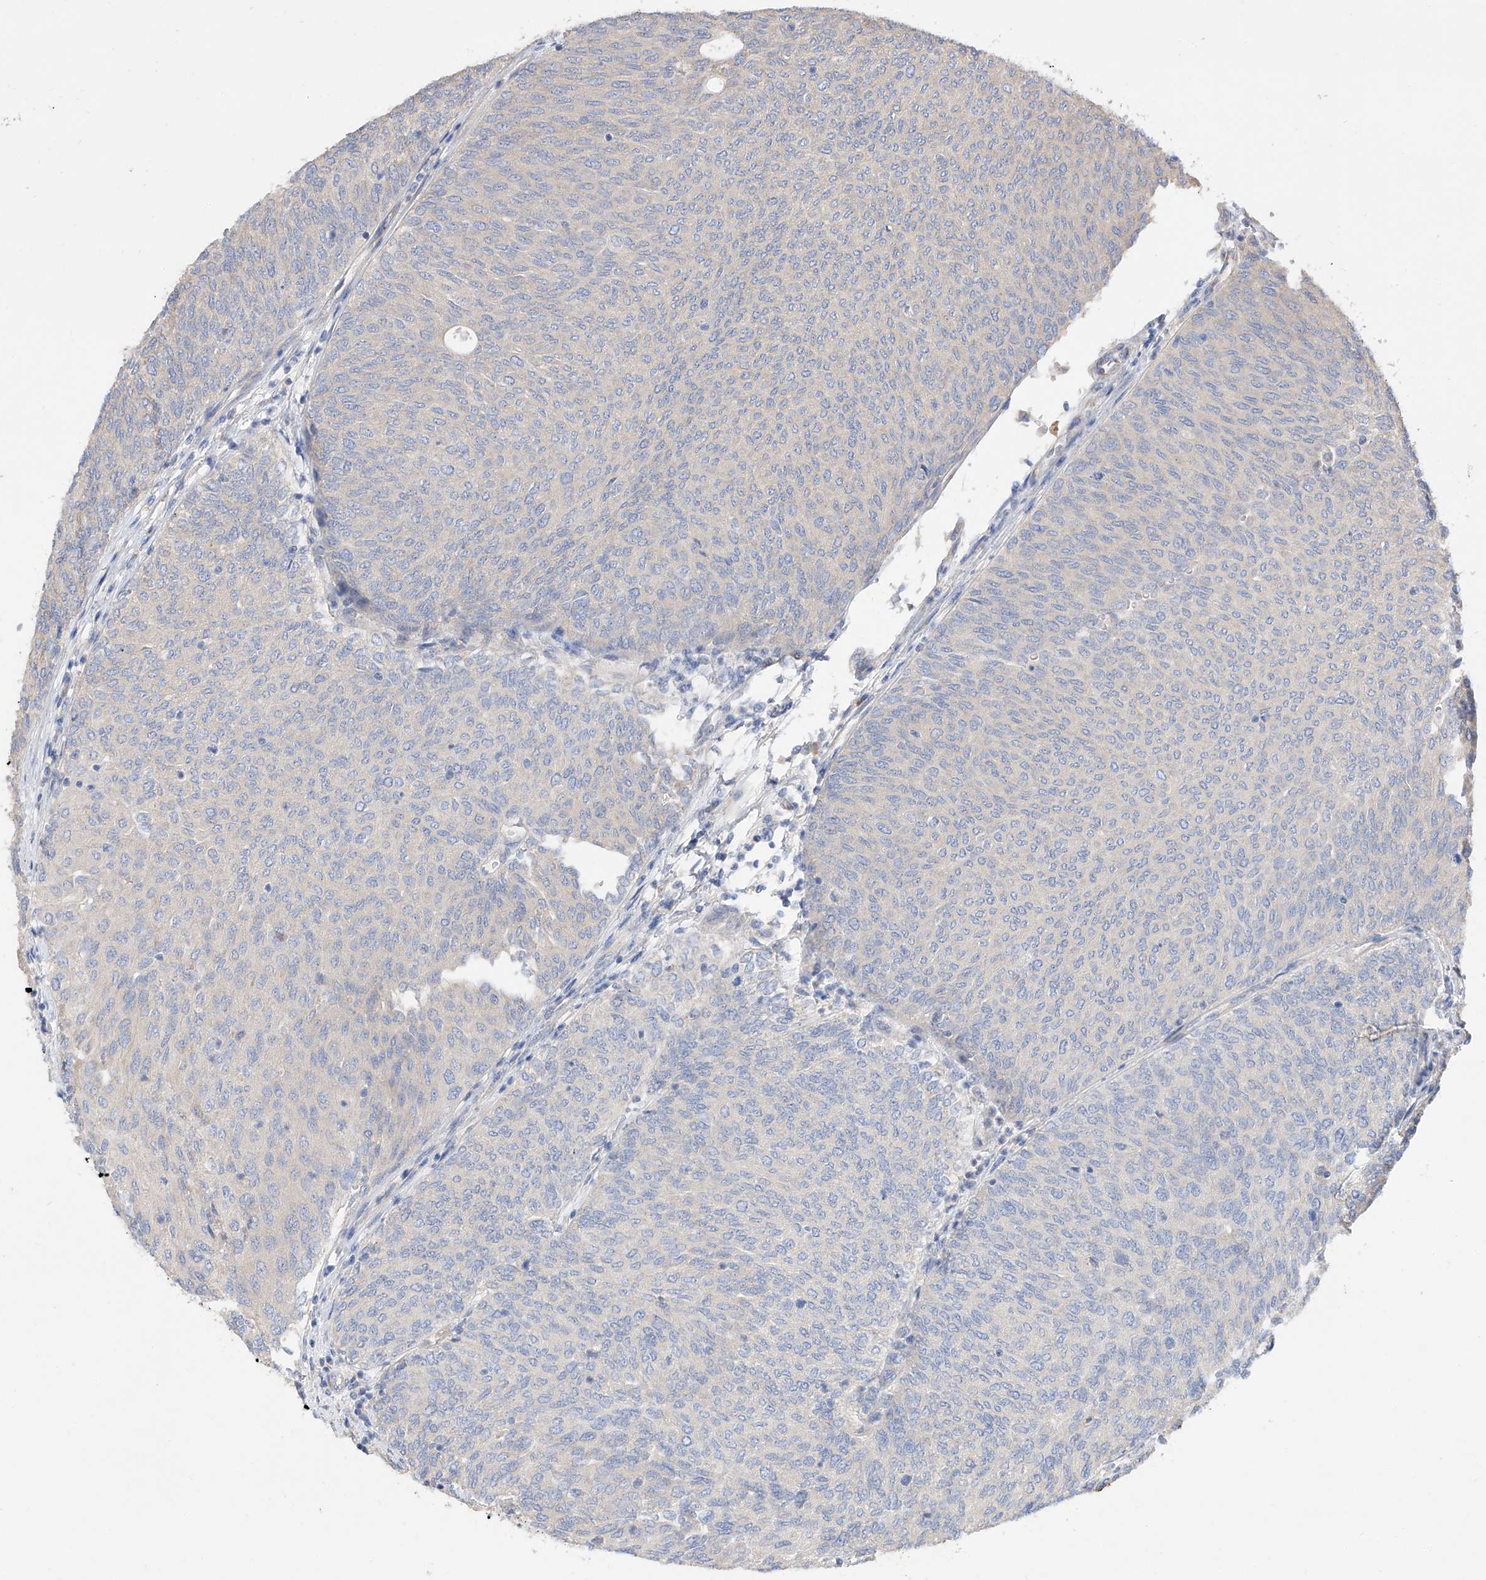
{"staining": {"intensity": "negative", "quantity": "none", "location": "none"}, "tissue": "urothelial cancer", "cell_type": "Tumor cells", "image_type": "cancer", "snomed": [{"axis": "morphology", "description": "Urothelial carcinoma, Low grade"}, {"axis": "topography", "description": "Urinary bladder"}], "caption": "A high-resolution micrograph shows IHC staining of urothelial cancer, which demonstrates no significant expression in tumor cells.", "gene": "DIRAS3", "patient": {"sex": "female", "age": 79}}